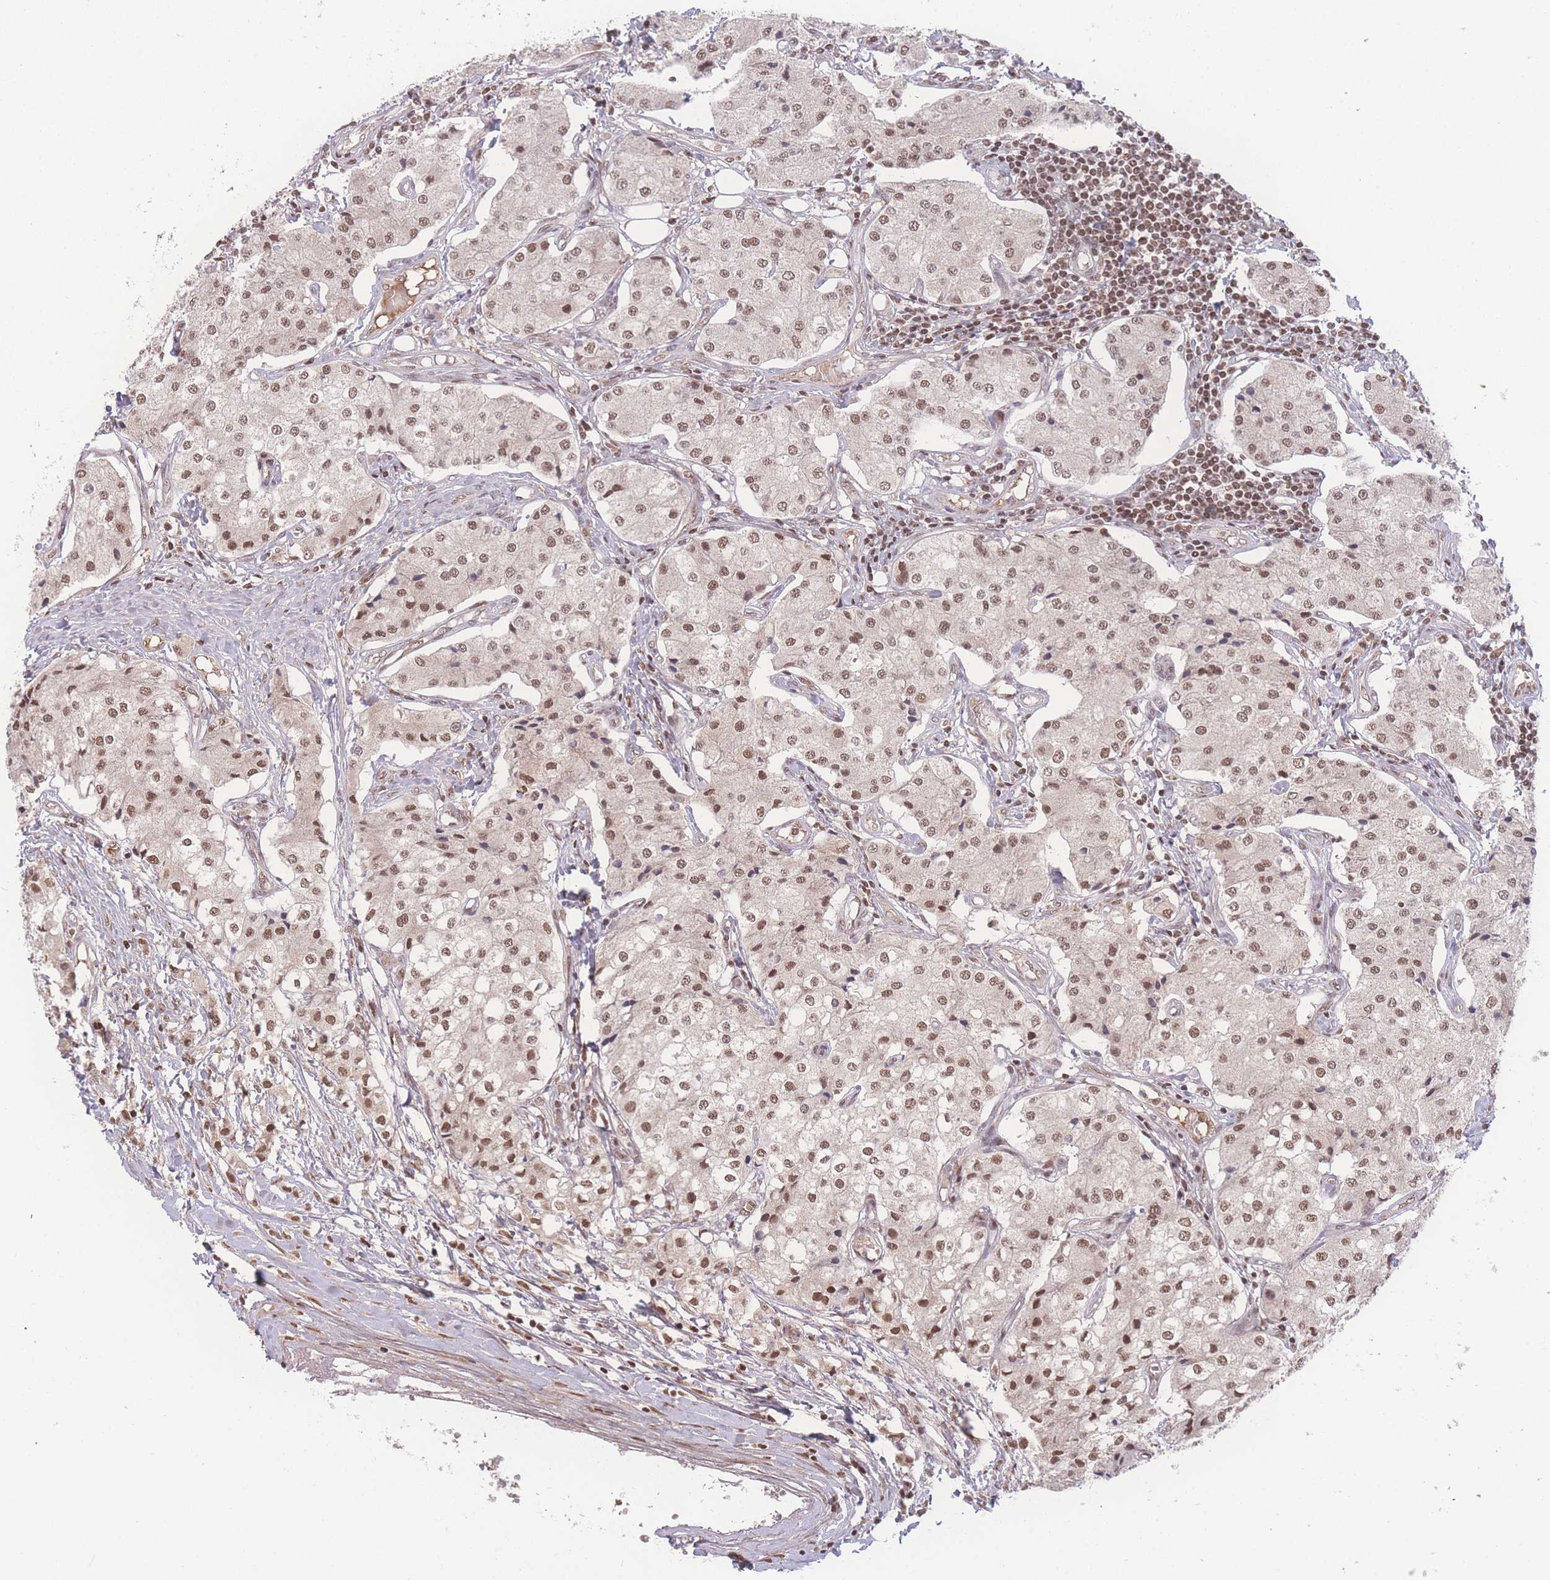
{"staining": {"intensity": "moderate", "quantity": ">75%", "location": "nuclear"}, "tissue": "carcinoid", "cell_type": "Tumor cells", "image_type": "cancer", "snomed": [{"axis": "morphology", "description": "Carcinoid, malignant, NOS"}, {"axis": "topography", "description": "Colon"}], "caption": "Brown immunohistochemical staining in human carcinoid displays moderate nuclear positivity in about >75% of tumor cells.", "gene": "RAVER1", "patient": {"sex": "female", "age": 52}}